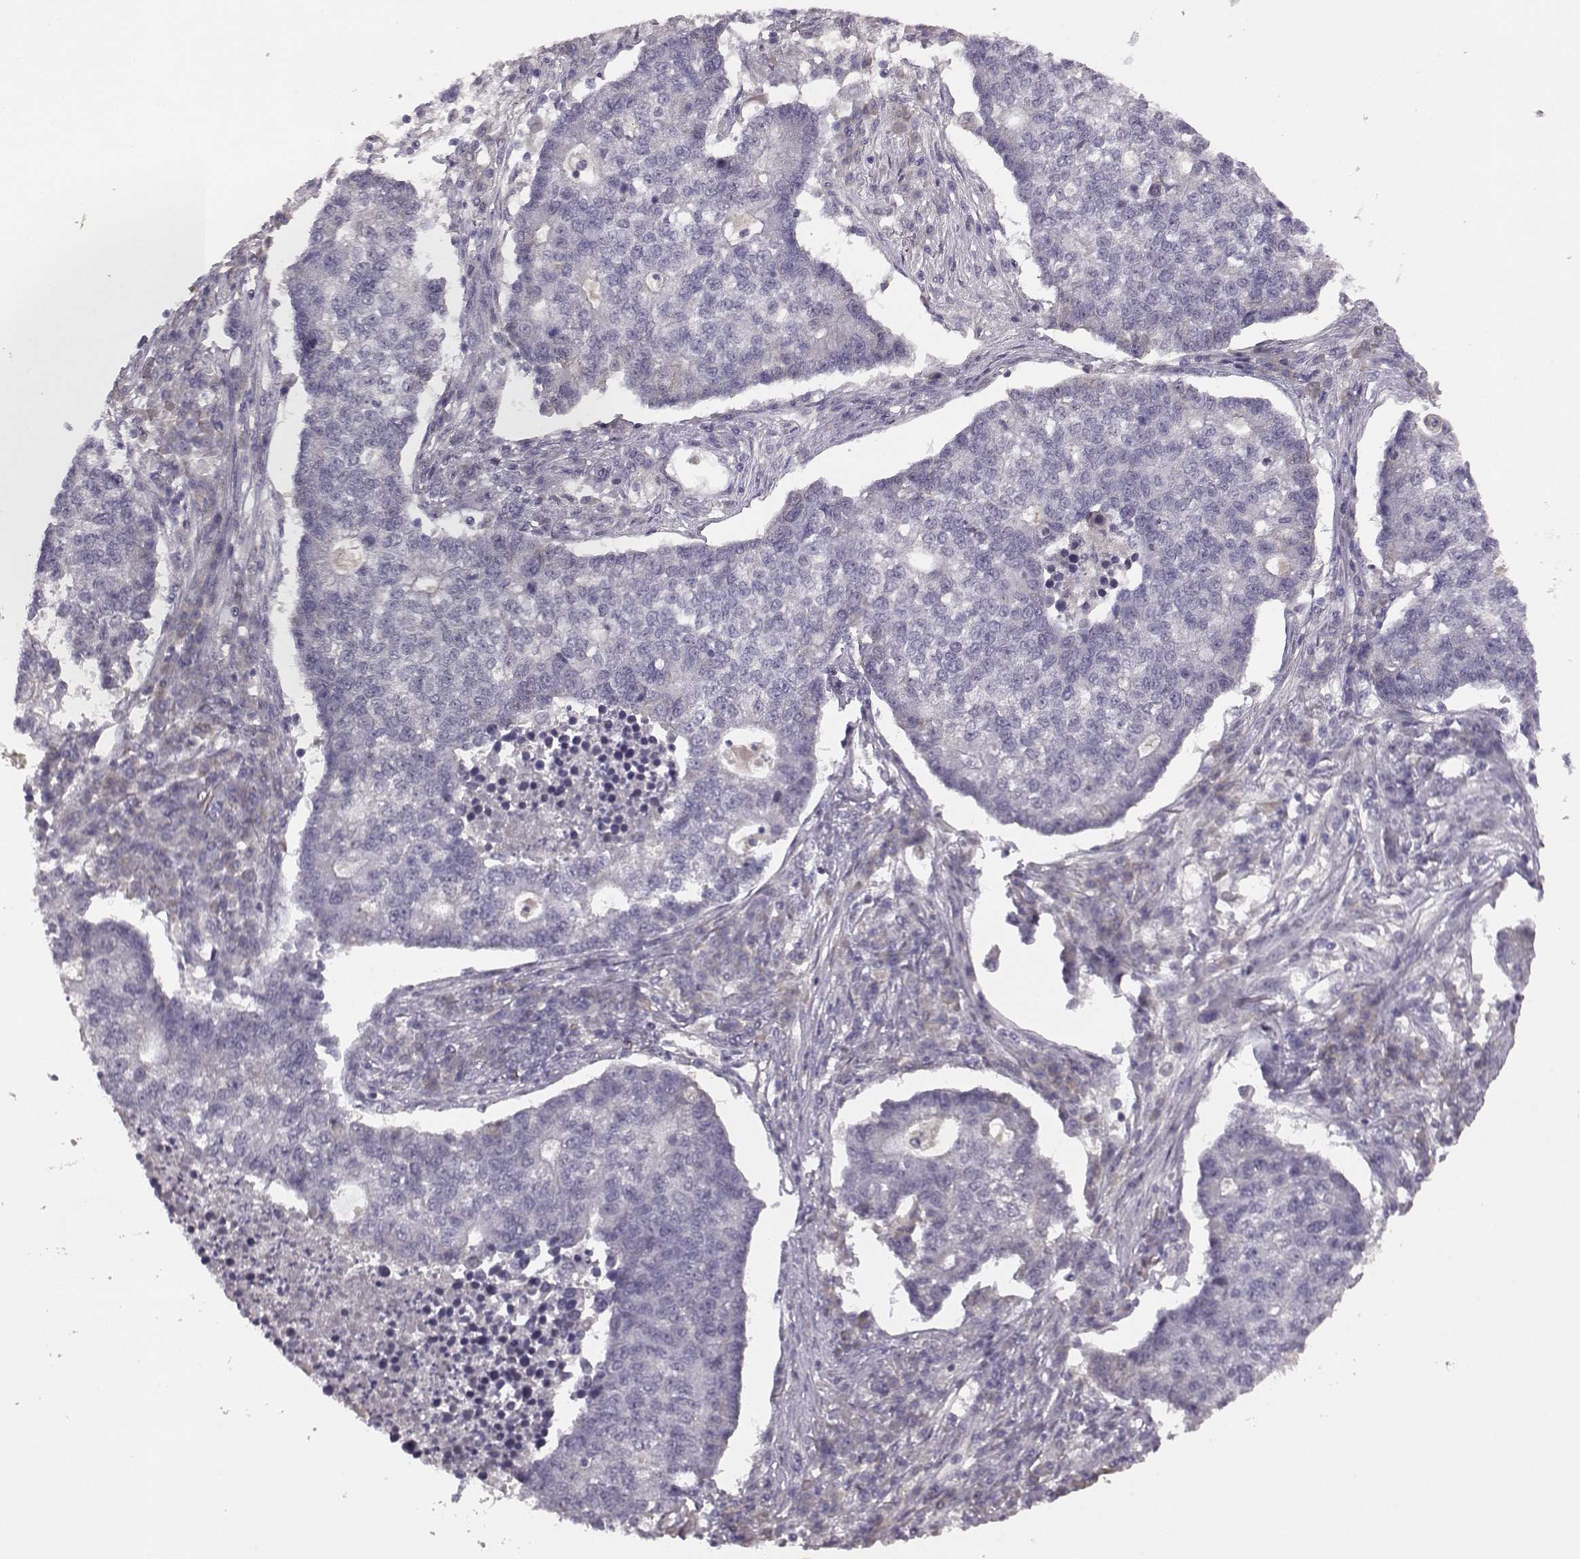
{"staining": {"intensity": "negative", "quantity": "none", "location": "none"}, "tissue": "lung cancer", "cell_type": "Tumor cells", "image_type": "cancer", "snomed": [{"axis": "morphology", "description": "Adenocarcinoma, NOS"}, {"axis": "topography", "description": "Lung"}], "caption": "Tumor cells show no significant positivity in lung cancer.", "gene": "BFSP2", "patient": {"sex": "male", "age": 57}}